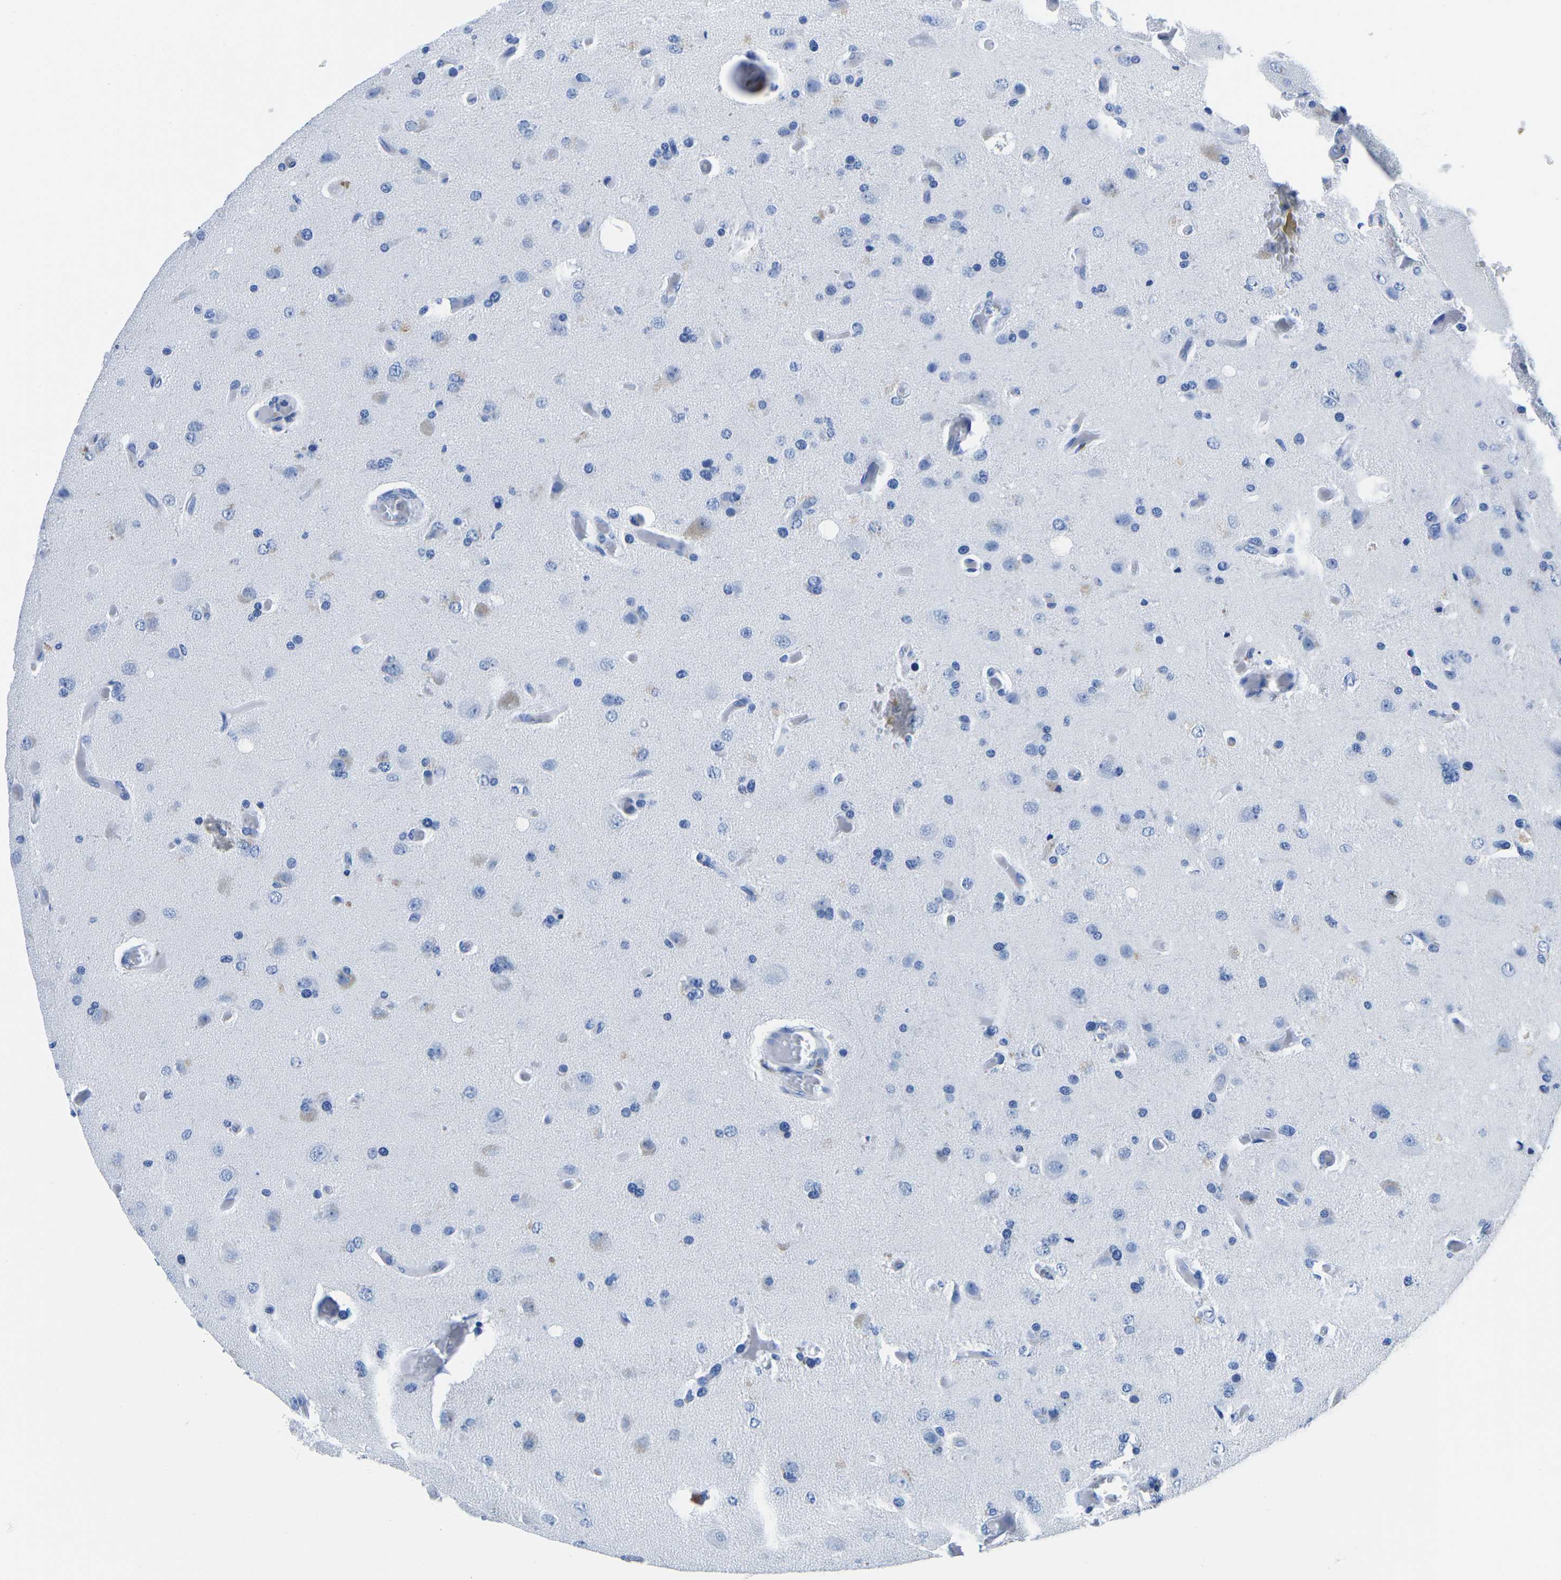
{"staining": {"intensity": "negative", "quantity": "none", "location": "none"}, "tissue": "glioma", "cell_type": "Tumor cells", "image_type": "cancer", "snomed": [{"axis": "morphology", "description": "Normal tissue, NOS"}, {"axis": "morphology", "description": "Glioma, malignant, High grade"}, {"axis": "topography", "description": "Cerebral cortex"}], "caption": "High magnification brightfield microscopy of glioma stained with DAB (brown) and counterstained with hematoxylin (blue): tumor cells show no significant positivity.", "gene": "CYP1A2", "patient": {"sex": "male", "age": 77}}